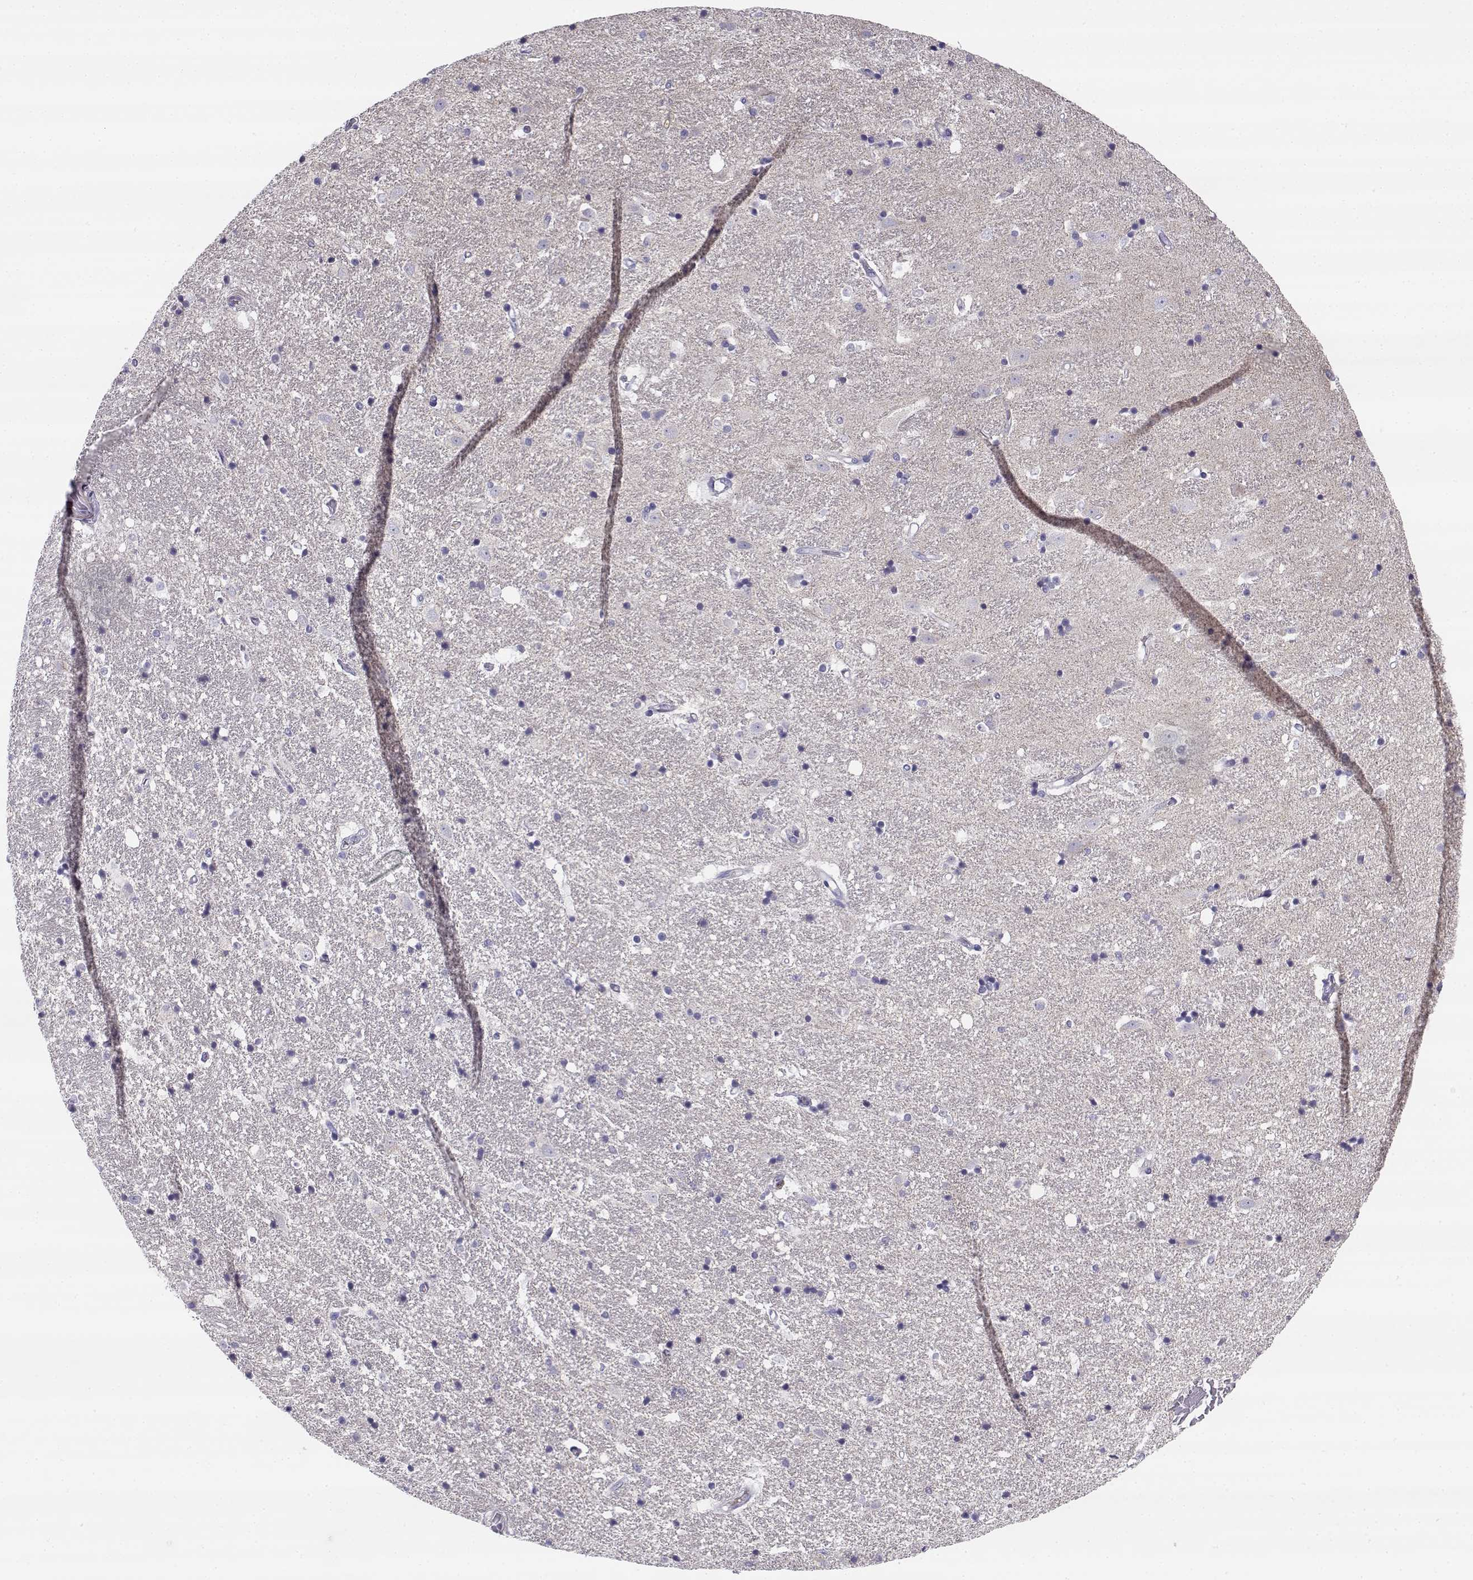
{"staining": {"intensity": "negative", "quantity": "none", "location": "none"}, "tissue": "hippocampus", "cell_type": "Glial cells", "image_type": "normal", "snomed": [{"axis": "morphology", "description": "Normal tissue, NOS"}, {"axis": "topography", "description": "Hippocampus"}], "caption": "Photomicrograph shows no protein positivity in glial cells of benign hippocampus. (DAB (3,3'-diaminobenzidine) immunohistochemistry with hematoxylin counter stain).", "gene": "CREB3L3", "patient": {"sex": "male", "age": 49}}